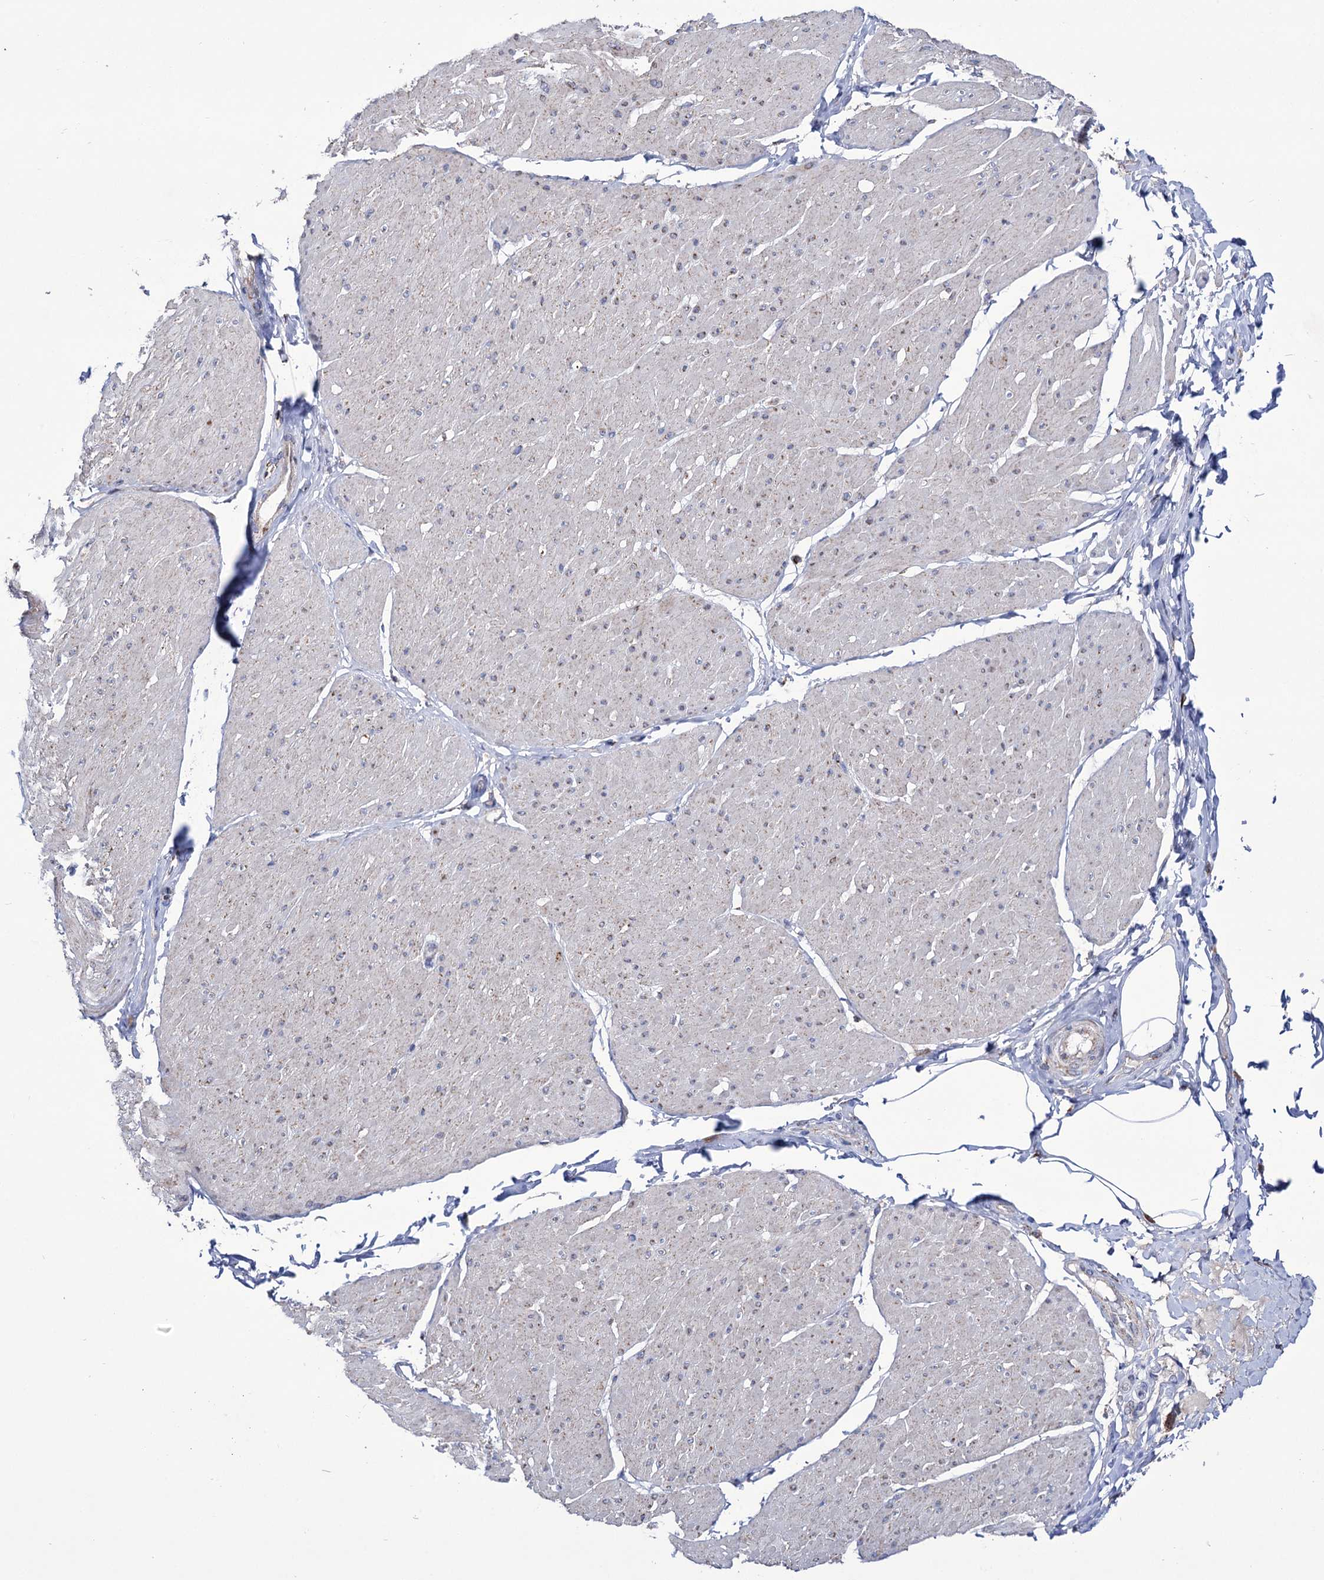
{"staining": {"intensity": "weak", "quantity": "<25%", "location": "cytoplasmic/membranous"}, "tissue": "smooth muscle", "cell_type": "Smooth muscle cells", "image_type": "normal", "snomed": [{"axis": "morphology", "description": "Urothelial carcinoma, High grade"}, {"axis": "topography", "description": "Urinary bladder"}], "caption": "Image shows no significant protein positivity in smooth muscle cells of unremarkable smooth muscle.", "gene": "ABHD10", "patient": {"sex": "male", "age": 46}}